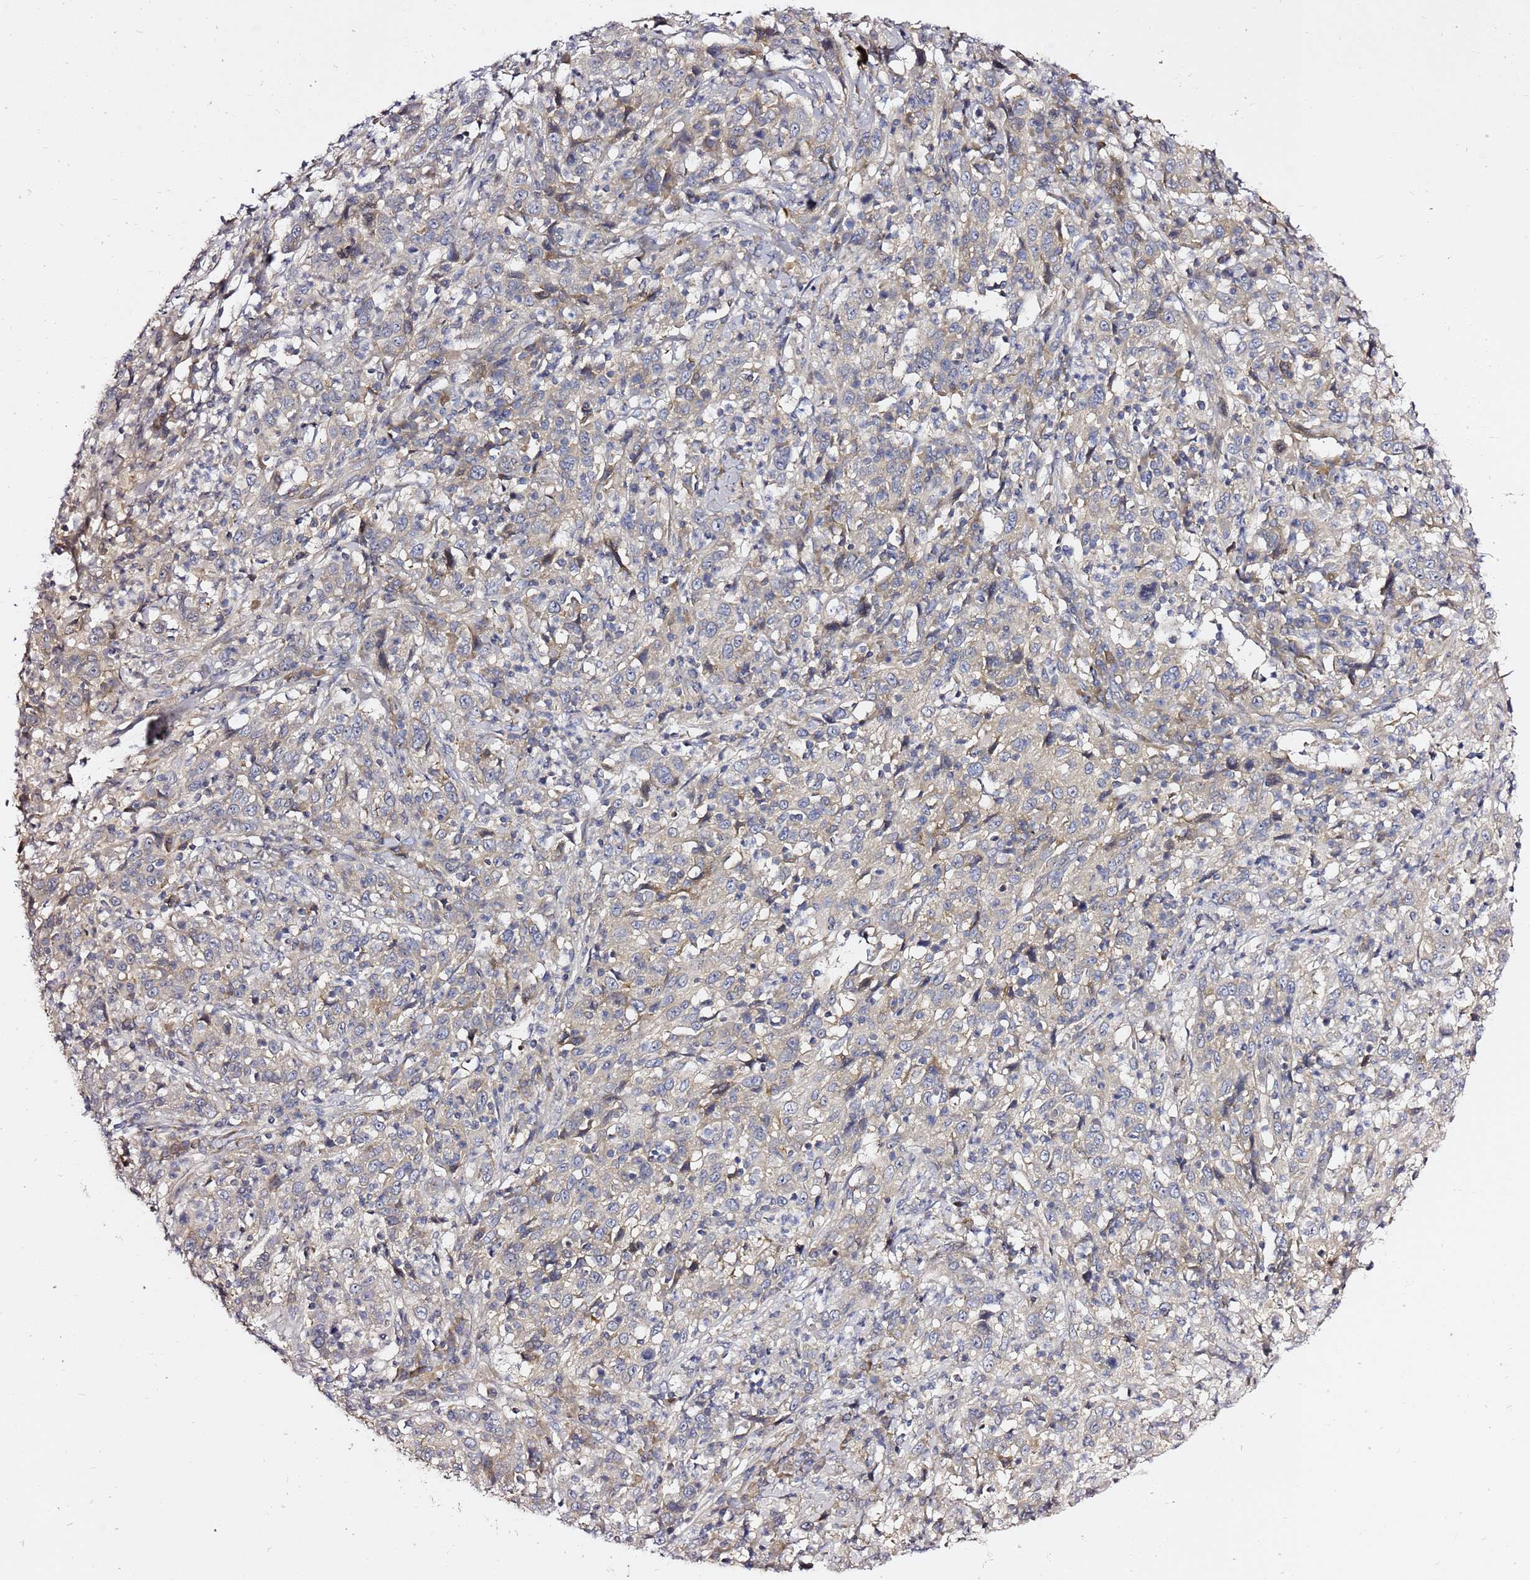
{"staining": {"intensity": "weak", "quantity": "<25%", "location": "cytoplasmic/membranous"}, "tissue": "cervical cancer", "cell_type": "Tumor cells", "image_type": "cancer", "snomed": [{"axis": "morphology", "description": "Squamous cell carcinoma, NOS"}, {"axis": "topography", "description": "Cervix"}], "caption": "Immunohistochemistry (IHC) of human cervical cancer (squamous cell carcinoma) reveals no staining in tumor cells. (DAB (3,3'-diaminobenzidine) immunohistochemistry (IHC) visualized using brightfield microscopy, high magnification).", "gene": "MON1B", "patient": {"sex": "female", "age": 46}}